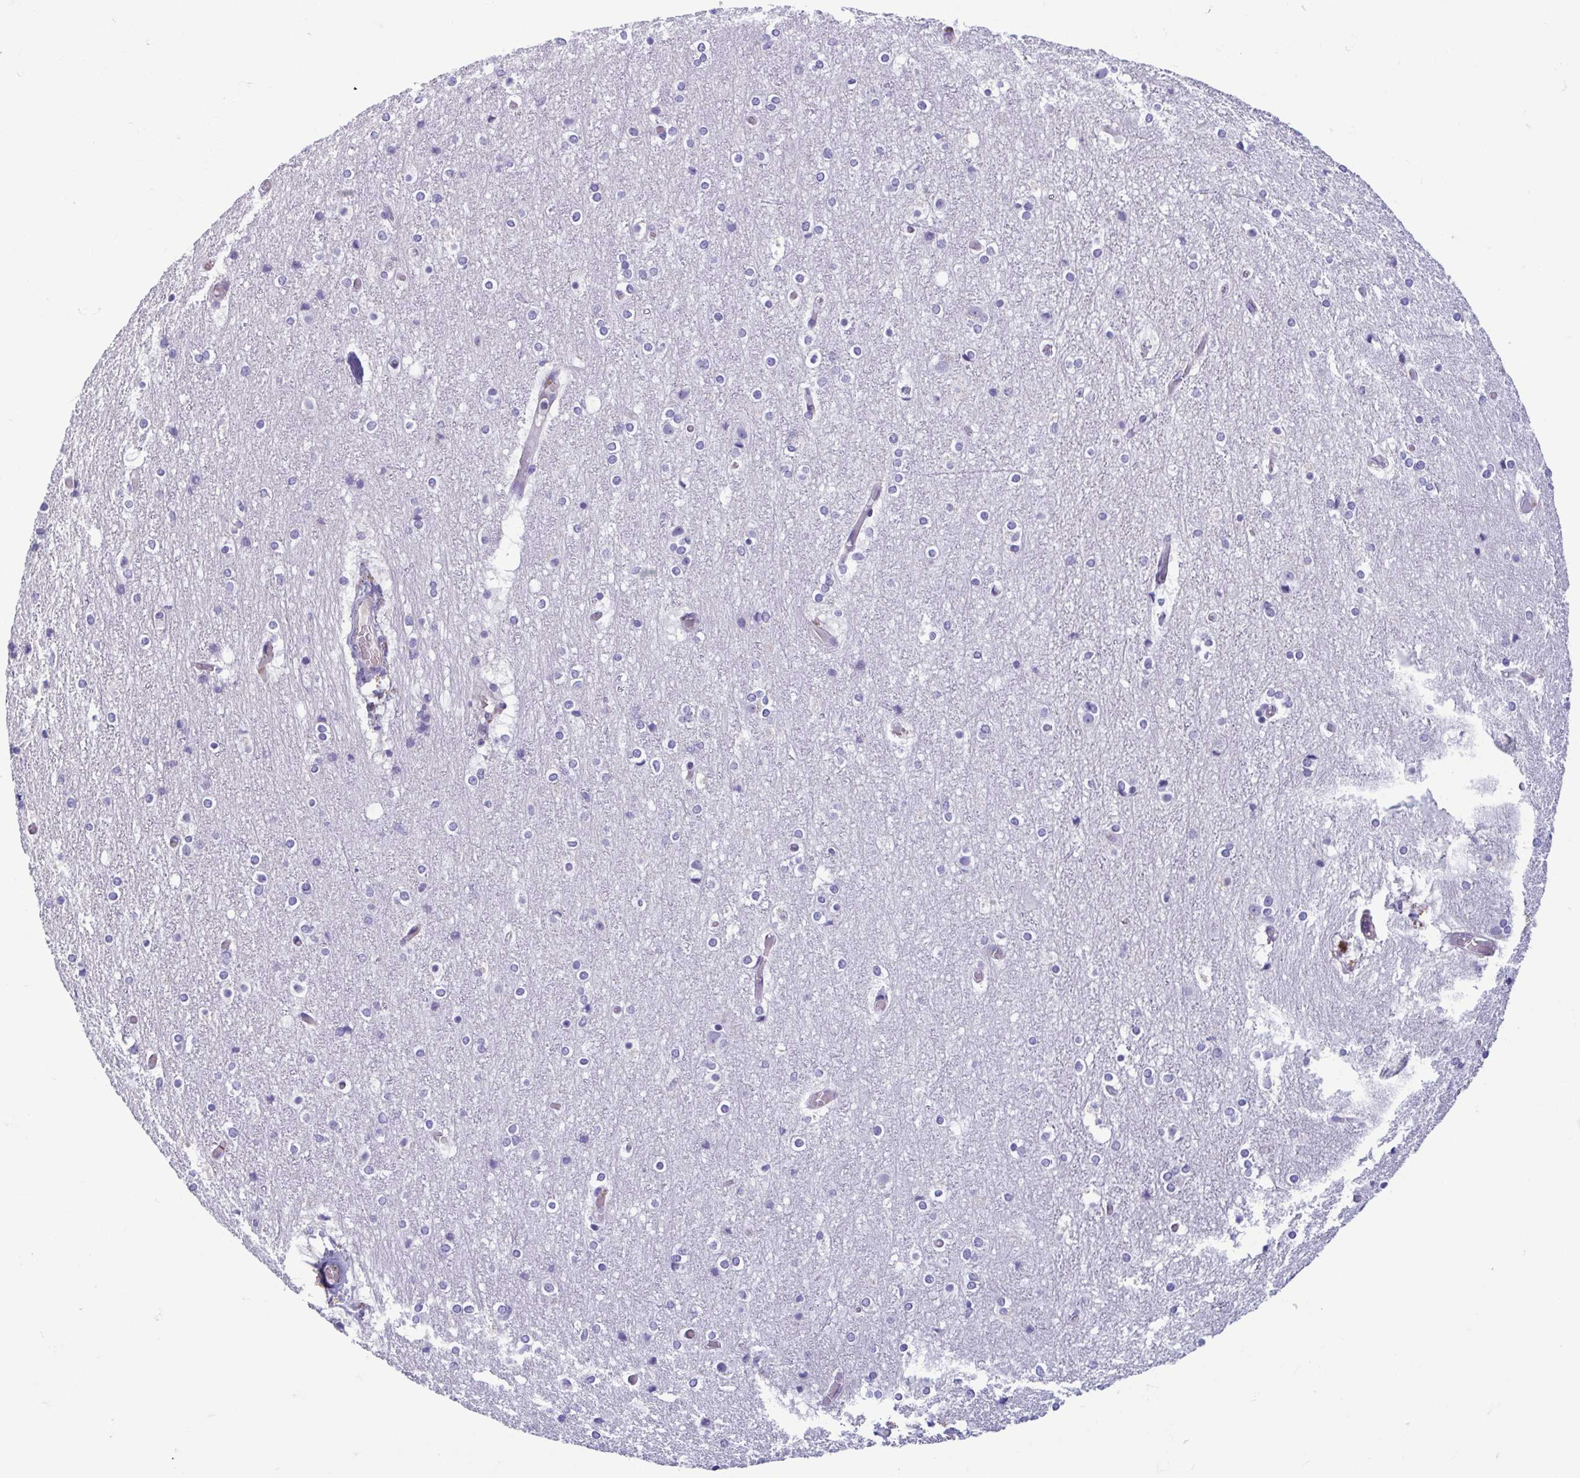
{"staining": {"intensity": "negative", "quantity": "none", "location": "none"}, "tissue": "cerebral cortex", "cell_type": "Endothelial cells", "image_type": "normal", "snomed": [{"axis": "morphology", "description": "Normal tissue, NOS"}, {"axis": "topography", "description": "Cerebral cortex"}], "caption": "Immunohistochemistry (IHC) of unremarkable cerebral cortex shows no staining in endothelial cells. (Immunohistochemistry, brightfield microscopy, high magnification).", "gene": "MORC4", "patient": {"sex": "female", "age": 52}}